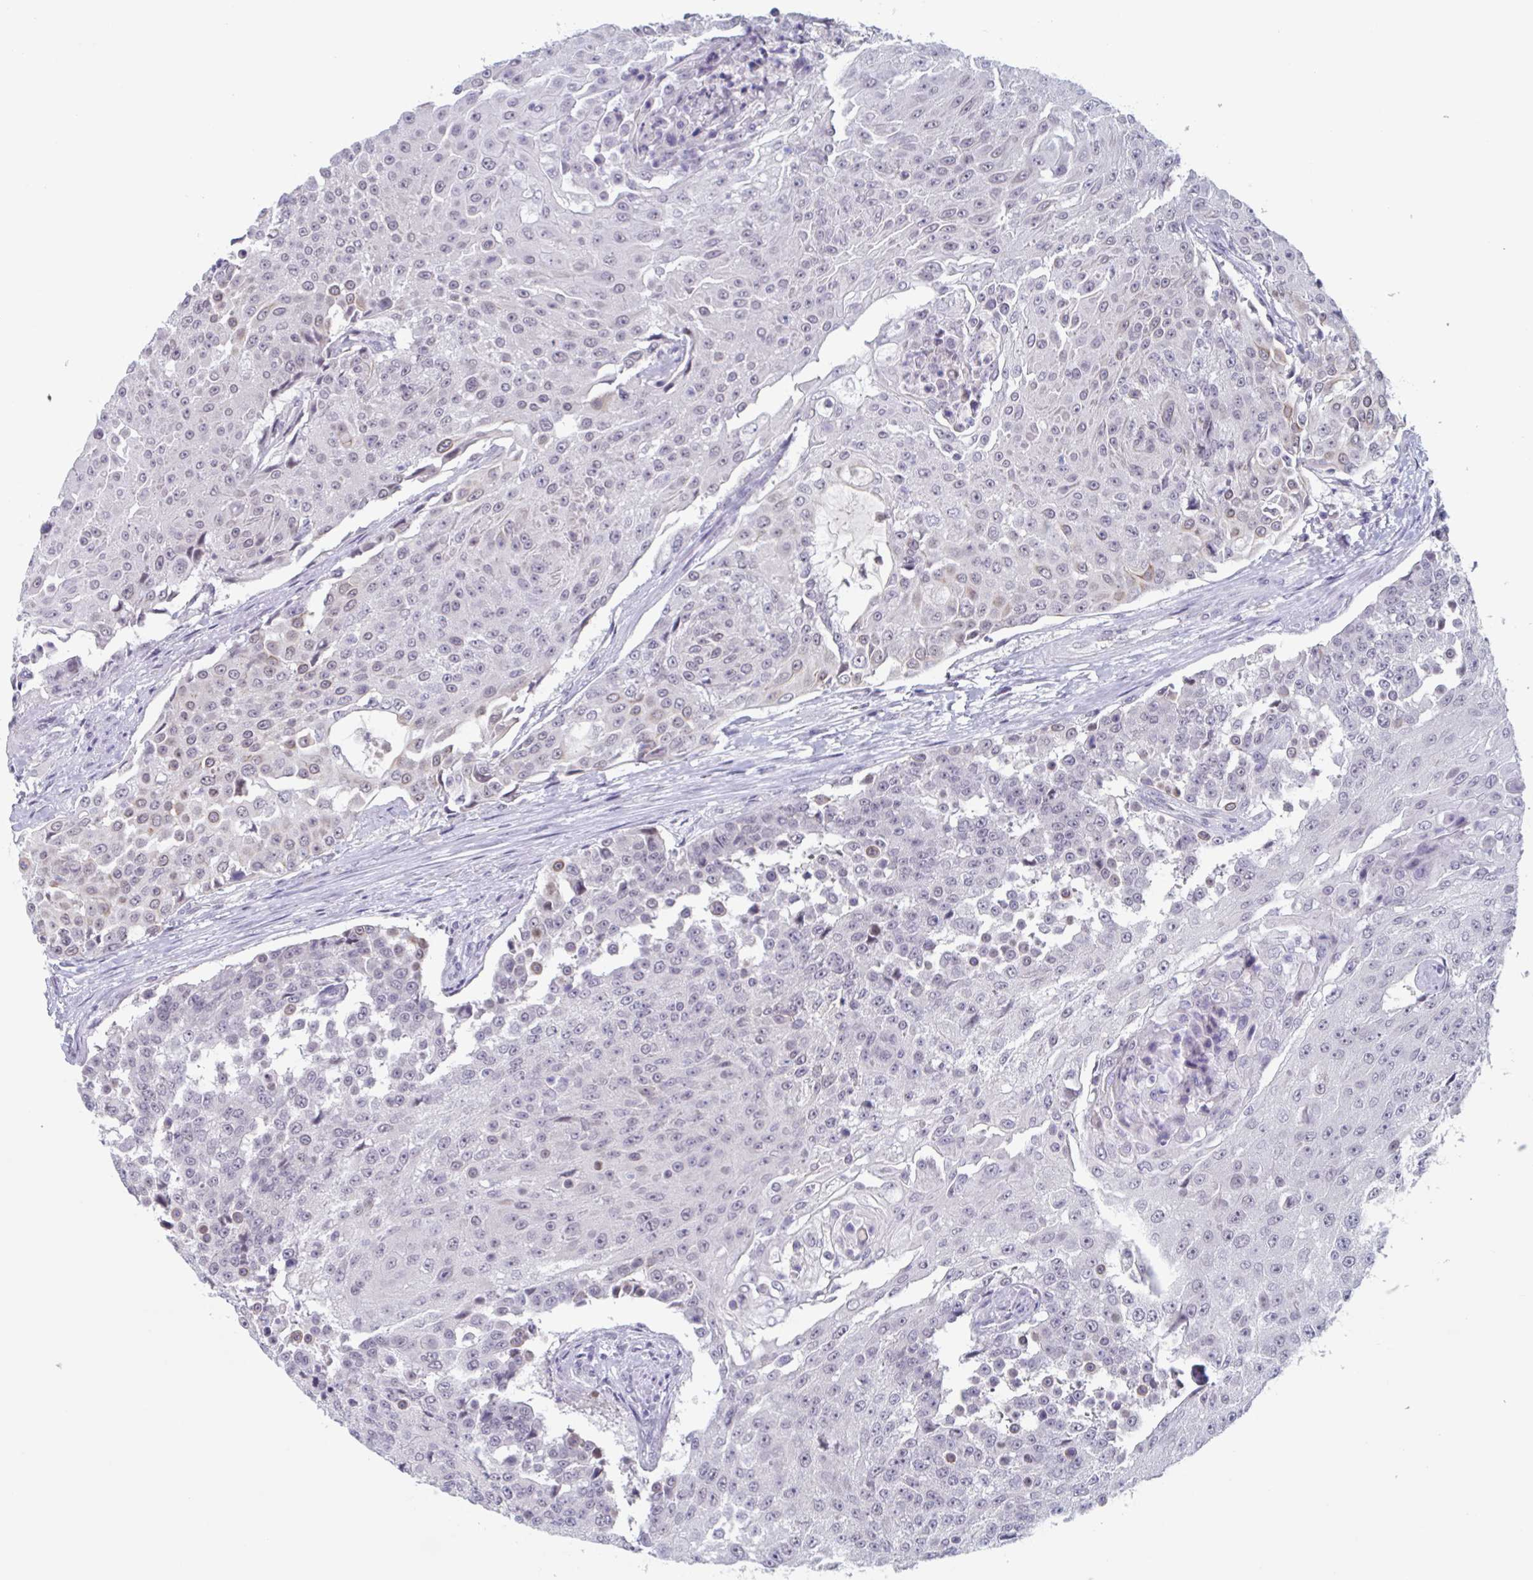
{"staining": {"intensity": "weak", "quantity": "<25%", "location": "cytoplasmic/membranous"}, "tissue": "urothelial cancer", "cell_type": "Tumor cells", "image_type": "cancer", "snomed": [{"axis": "morphology", "description": "Urothelial carcinoma, High grade"}, {"axis": "topography", "description": "Urinary bladder"}], "caption": "Immunohistochemical staining of urothelial cancer exhibits no significant staining in tumor cells. Brightfield microscopy of IHC stained with DAB (3,3'-diaminobenzidine) (brown) and hematoxylin (blue), captured at high magnification.", "gene": "KDM4D", "patient": {"sex": "female", "age": 63}}